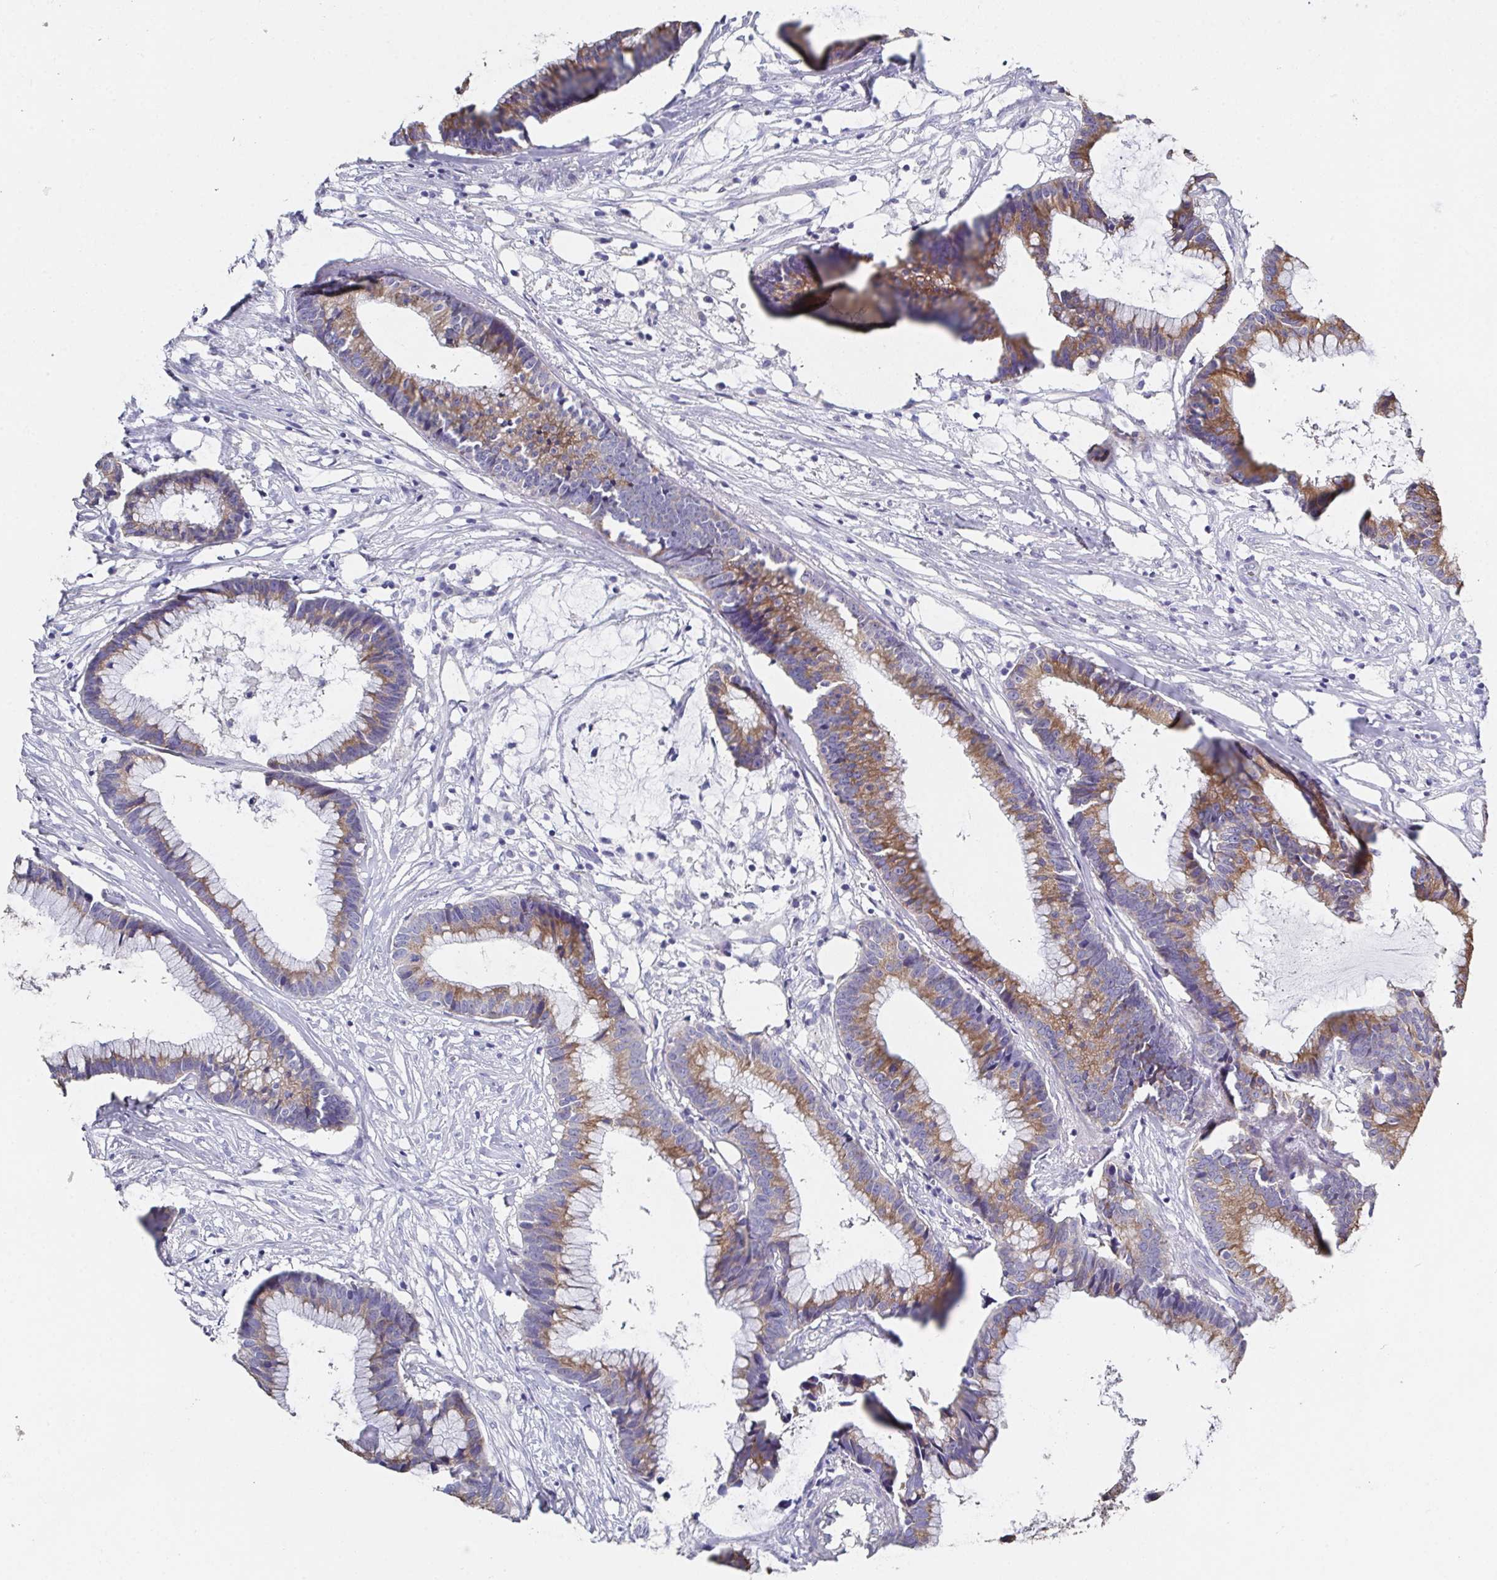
{"staining": {"intensity": "moderate", "quantity": ">75%", "location": "cytoplasmic/membranous"}, "tissue": "colorectal cancer", "cell_type": "Tumor cells", "image_type": "cancer", "snomed": [{"axis": "morphology", "description": "Adenocarcinoma, NOS"}, {"axis": "topography", "description": "Colon"}], "caption": "An immunohistochemistry image of neoplastic tissue is shown. Protein staining in brown shows moderate cytoplasmic/membranous positivity in adenocarcinoma (colorectal) within tumor cells. (brown staining indicates protein expression, while blue staining denotes nuclei).", "gene": "SSC4D", "patient": {"sex": "female", "age": 78}}